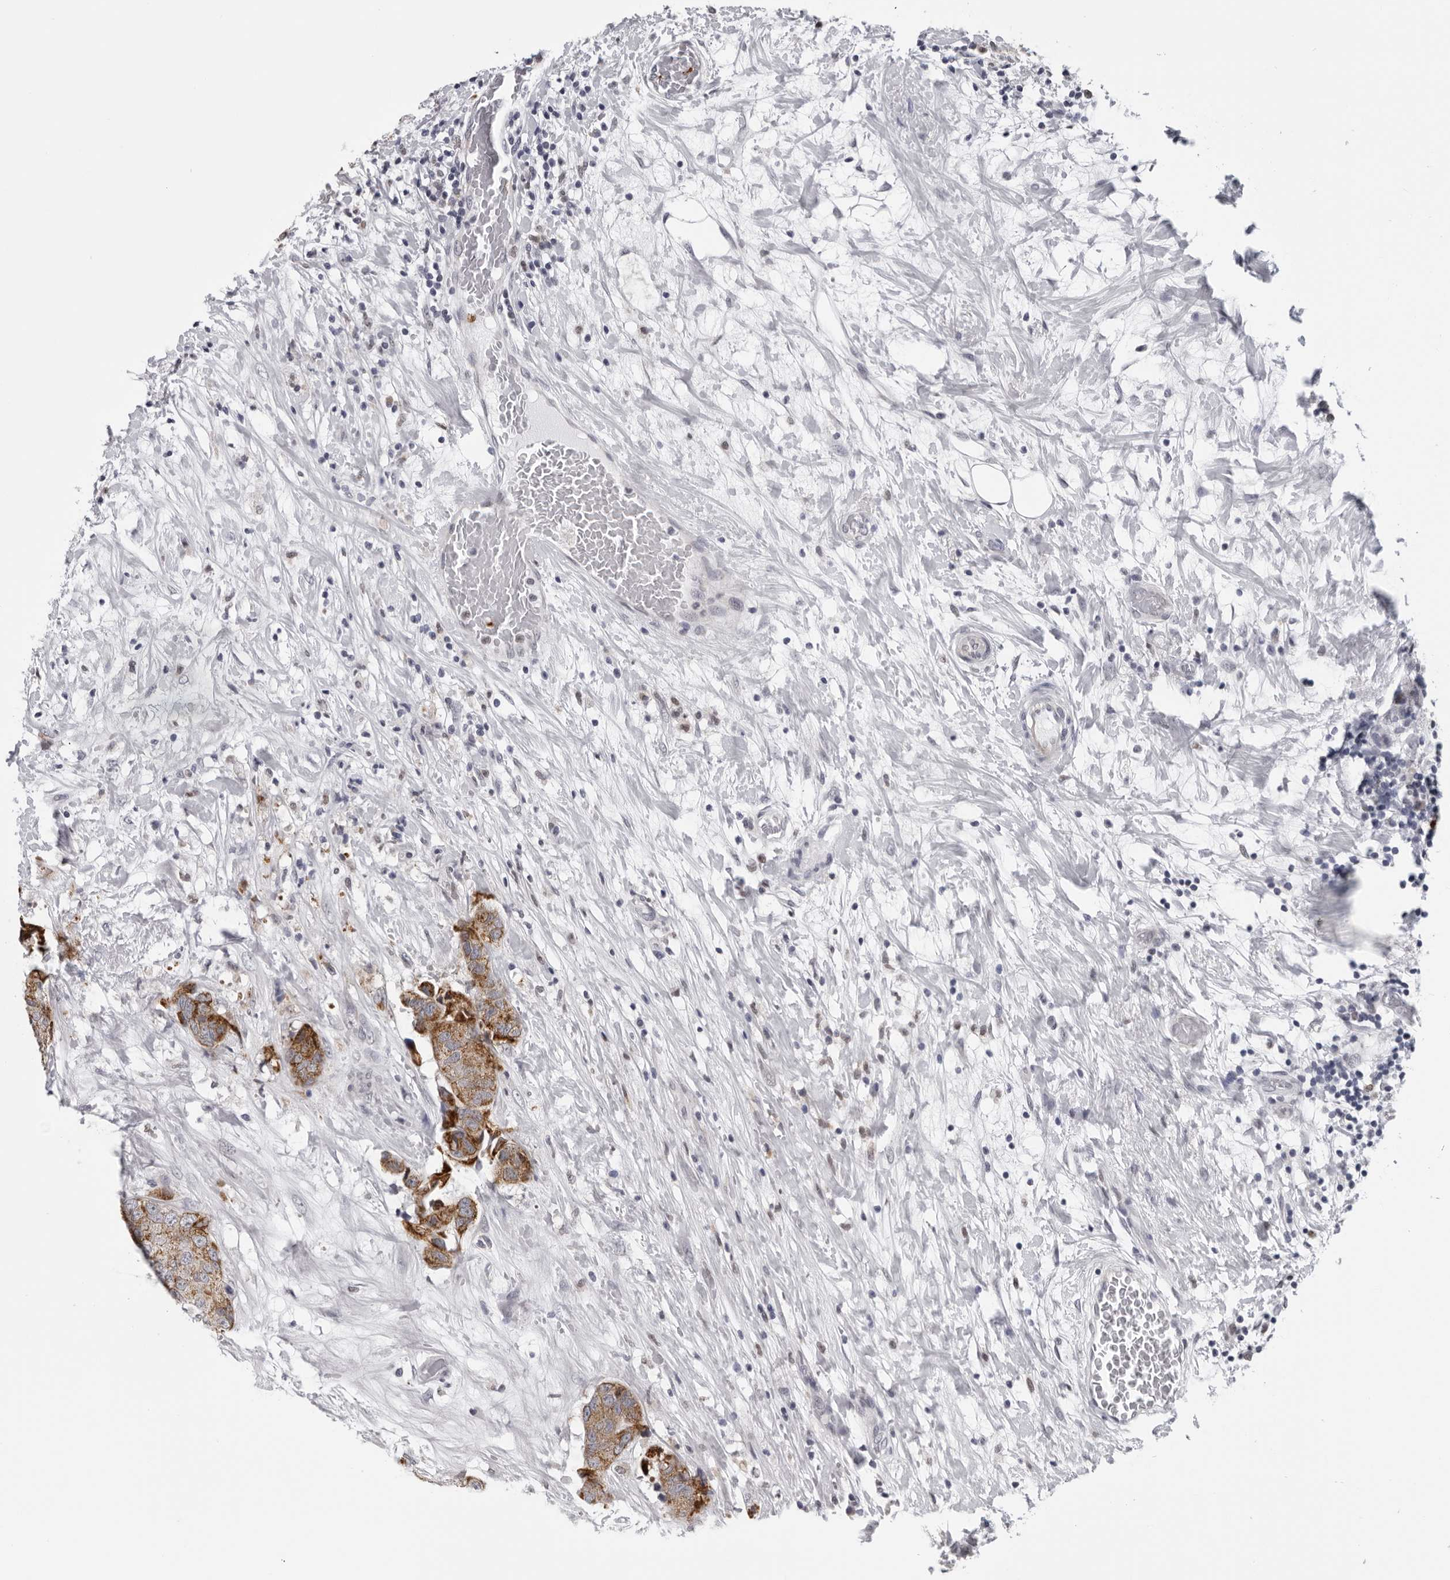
{"staining": {"intensity": "moderate", "quantity": ">75%", "location": "cytoplasmic/membranous"}, "tissue": "breast cancer", "cell_type": "Tumor cells", "image_type": "cancer", "snomed": [{"axis": "morphology", "description": "Duct carcinoma"}, {"axis": "topography", "description": "Breast"}], "caption": "This micrograph reveals IHC staining of human infiltrating ductal carcinoma (breast), with medium moderate cytoplasmic/membranous expression in about >75% of tumor cells.", "gene": "CPT2", "patient": {"sex": "female", "age": 62}}